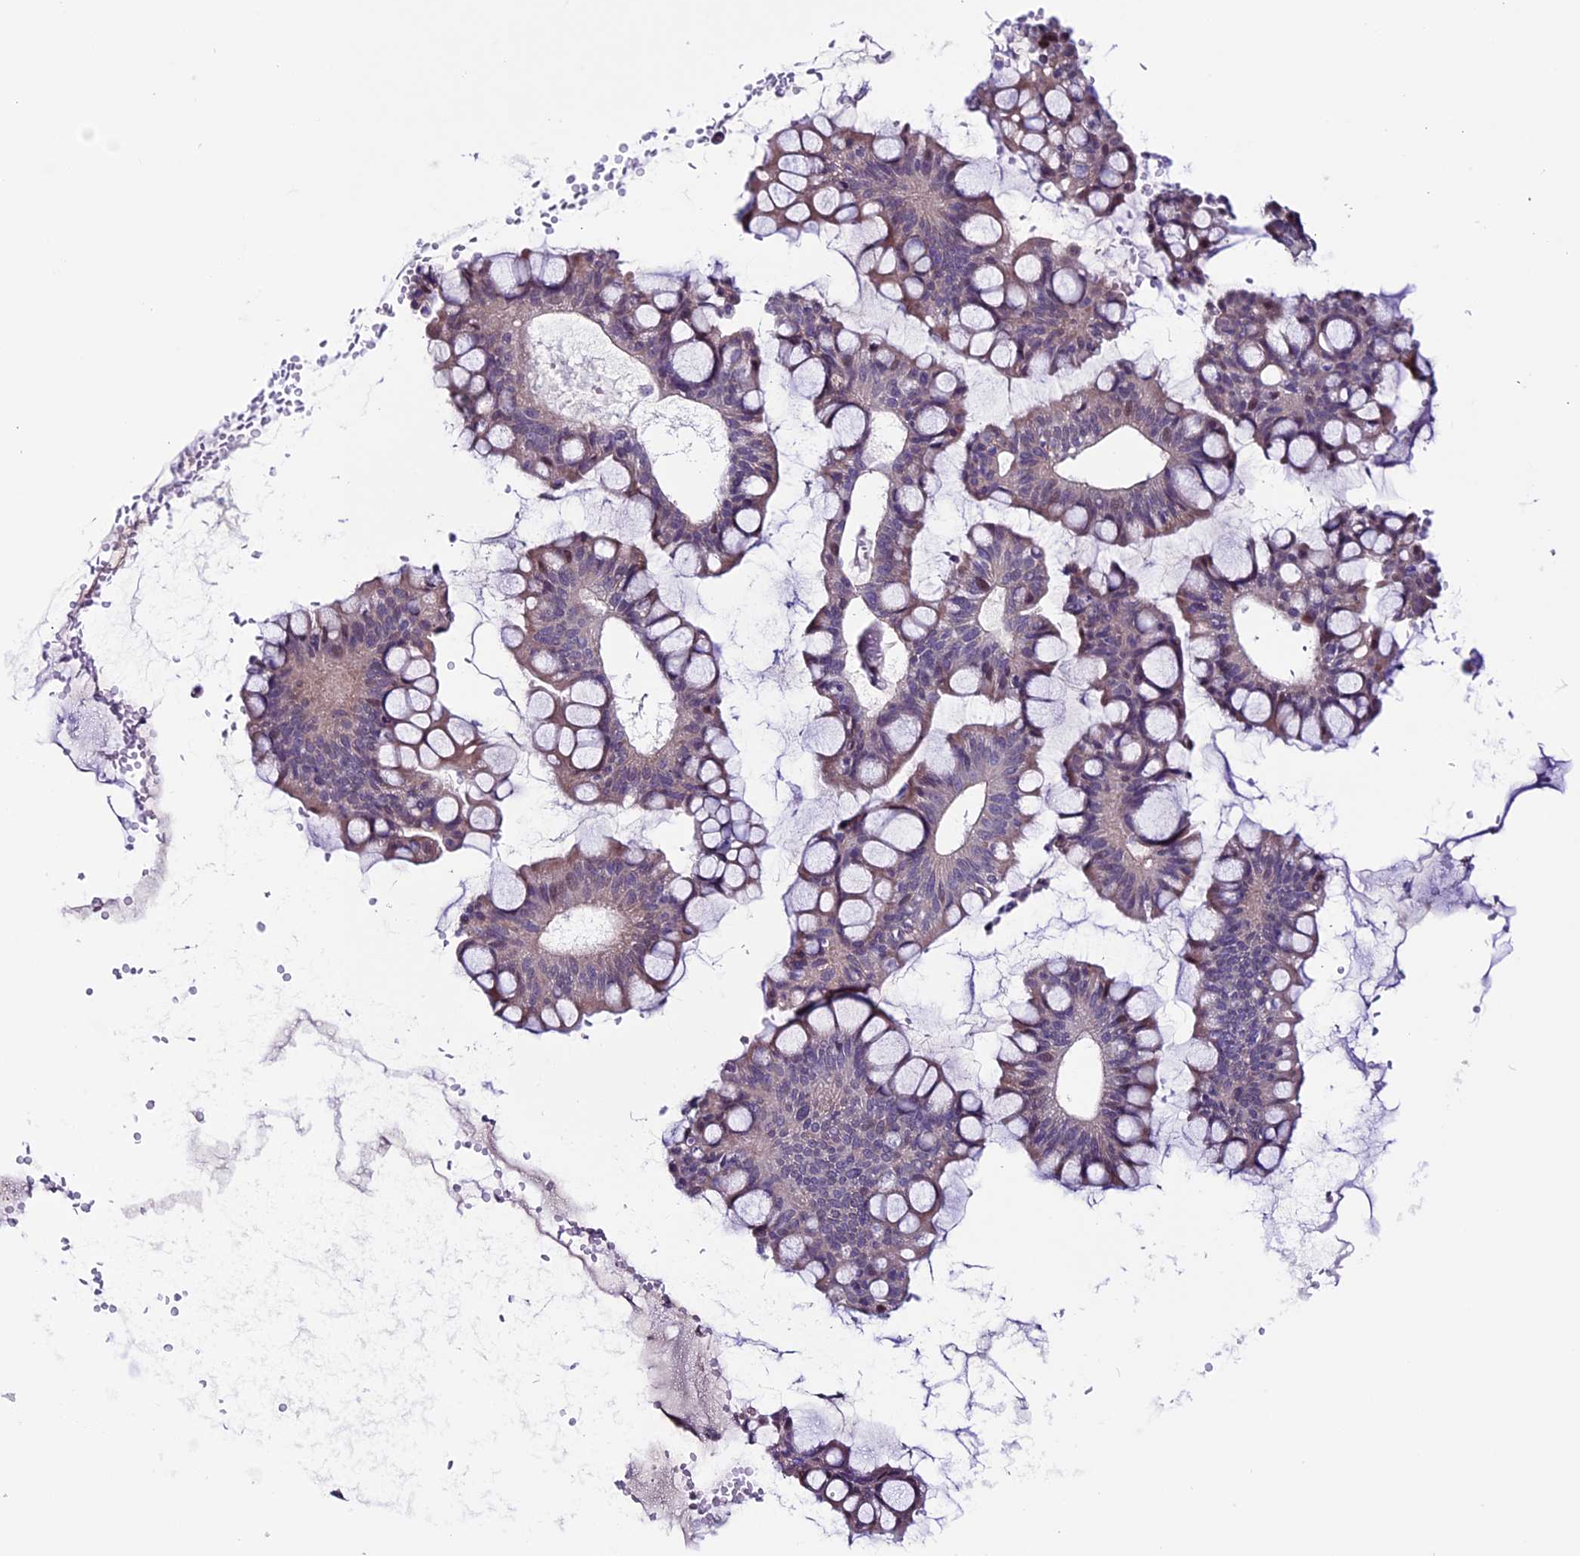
{"staining": {"intensity": "weak", "quantity": "<25%", "location": "cytoplasmic/membranous"}, "tissue": "ovarian cancer", "cell_type": "Tumor cells", "image_type": "cancer", "snomed": [{"axis": "morphology", "description": "Cystadenocarcinoma, mucinous, NOS"}, {"axis": "topography", "description": "Ovary"}], "caption": "An image of human mucinous cystadenocarcinoma (ovarian) is negative for staining in tumor cells.", "gene": "TMEM171", "patient": {"sex": "female", "age": 73}}